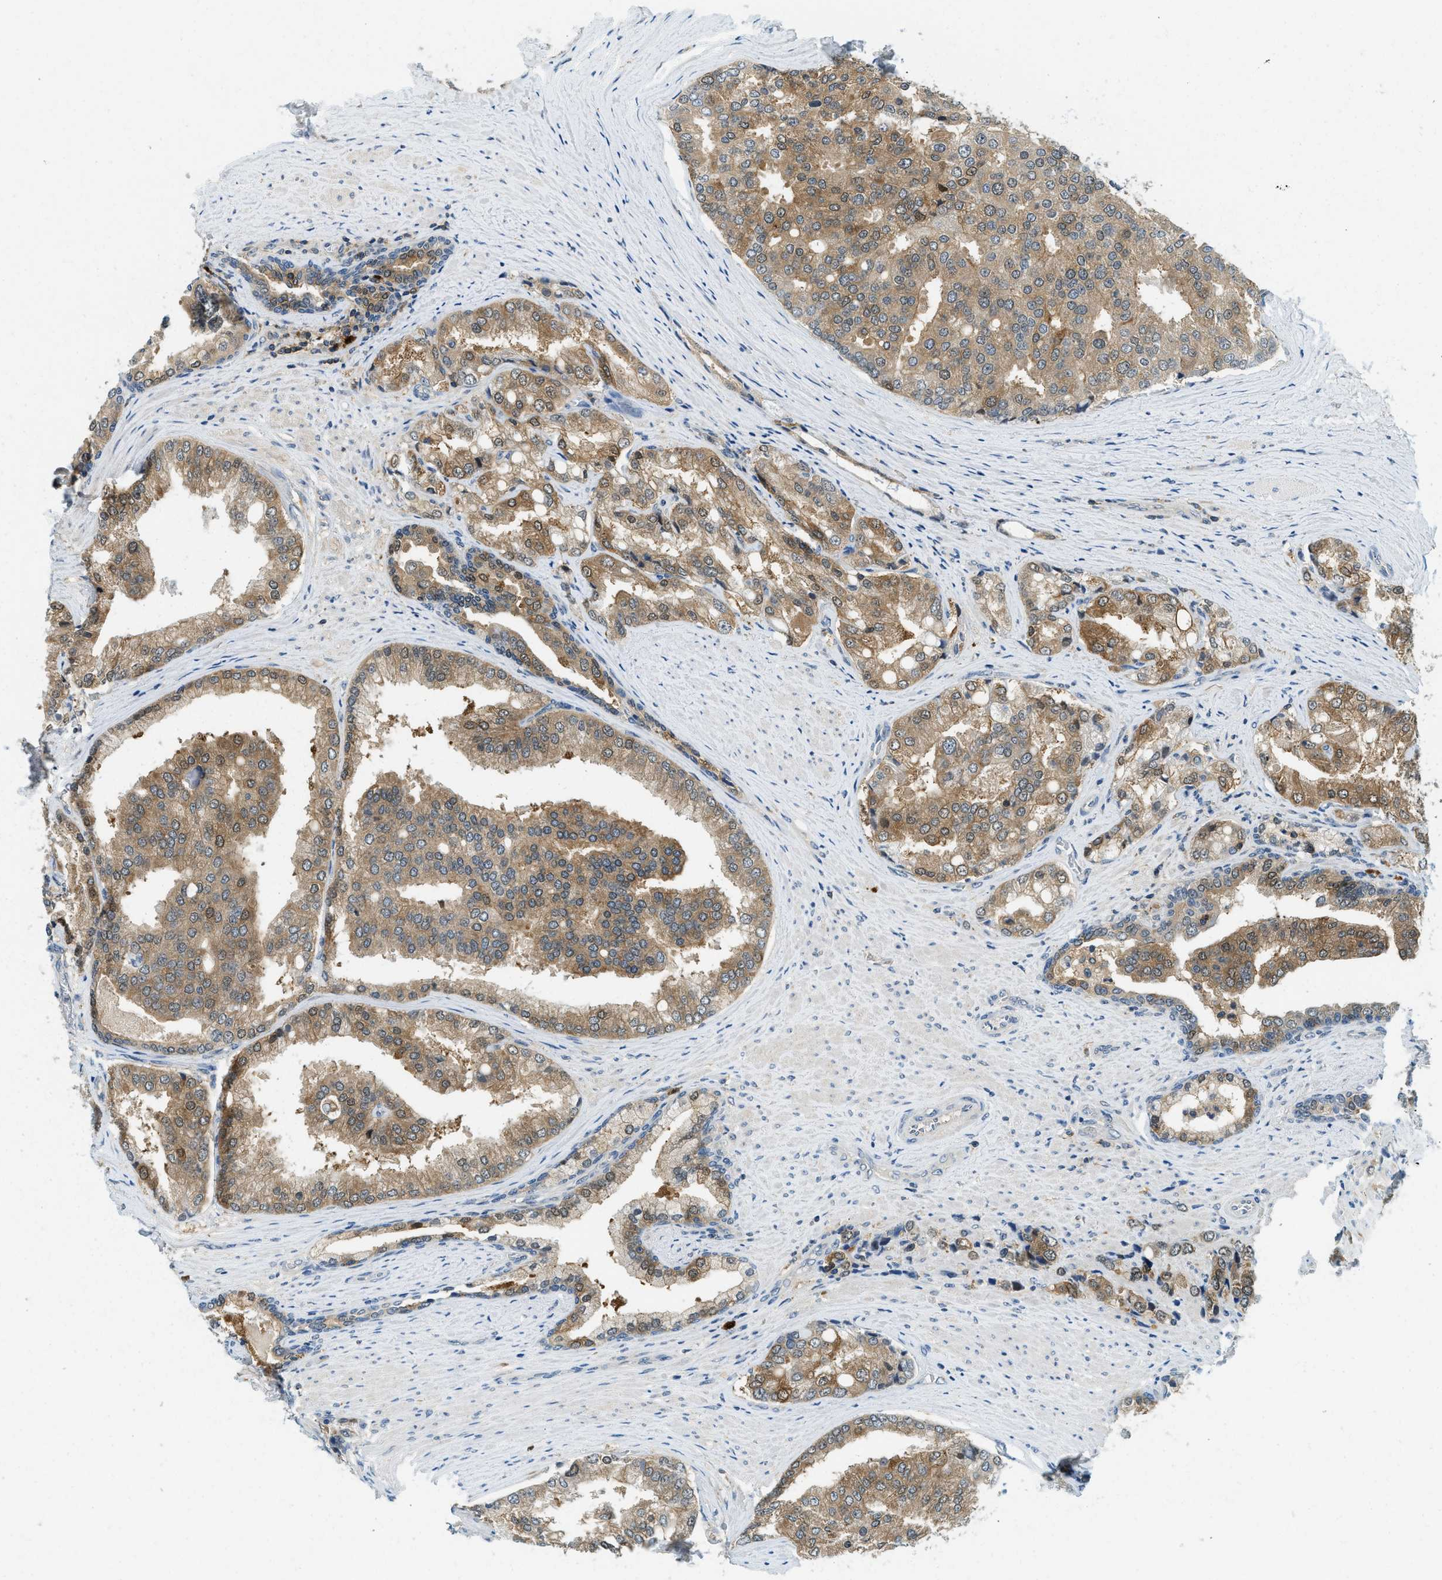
{"staining": {"intensity": "moderate", "quantity": ">75%", "location": "cytoplasmic/membranous,nuclear"}, "tissue": "prostate cancer", "cell_type": "Tumor cells", "image_type": "cancer", "snomed": [{"axis": "morphology", "description": "Adenocarcinoma, High grade"}, {"axis": "topography", "description": "Prostate"}], "caption": "Adenocarcinoma (high-grade) (prostate) stained with a brown dye shows moderate cytoplasmic/membranous and nuclear positive expression in about >75% of tumor cells.", "gene": "GMPPB", "patient": {"sex": "male", "age": 50}}